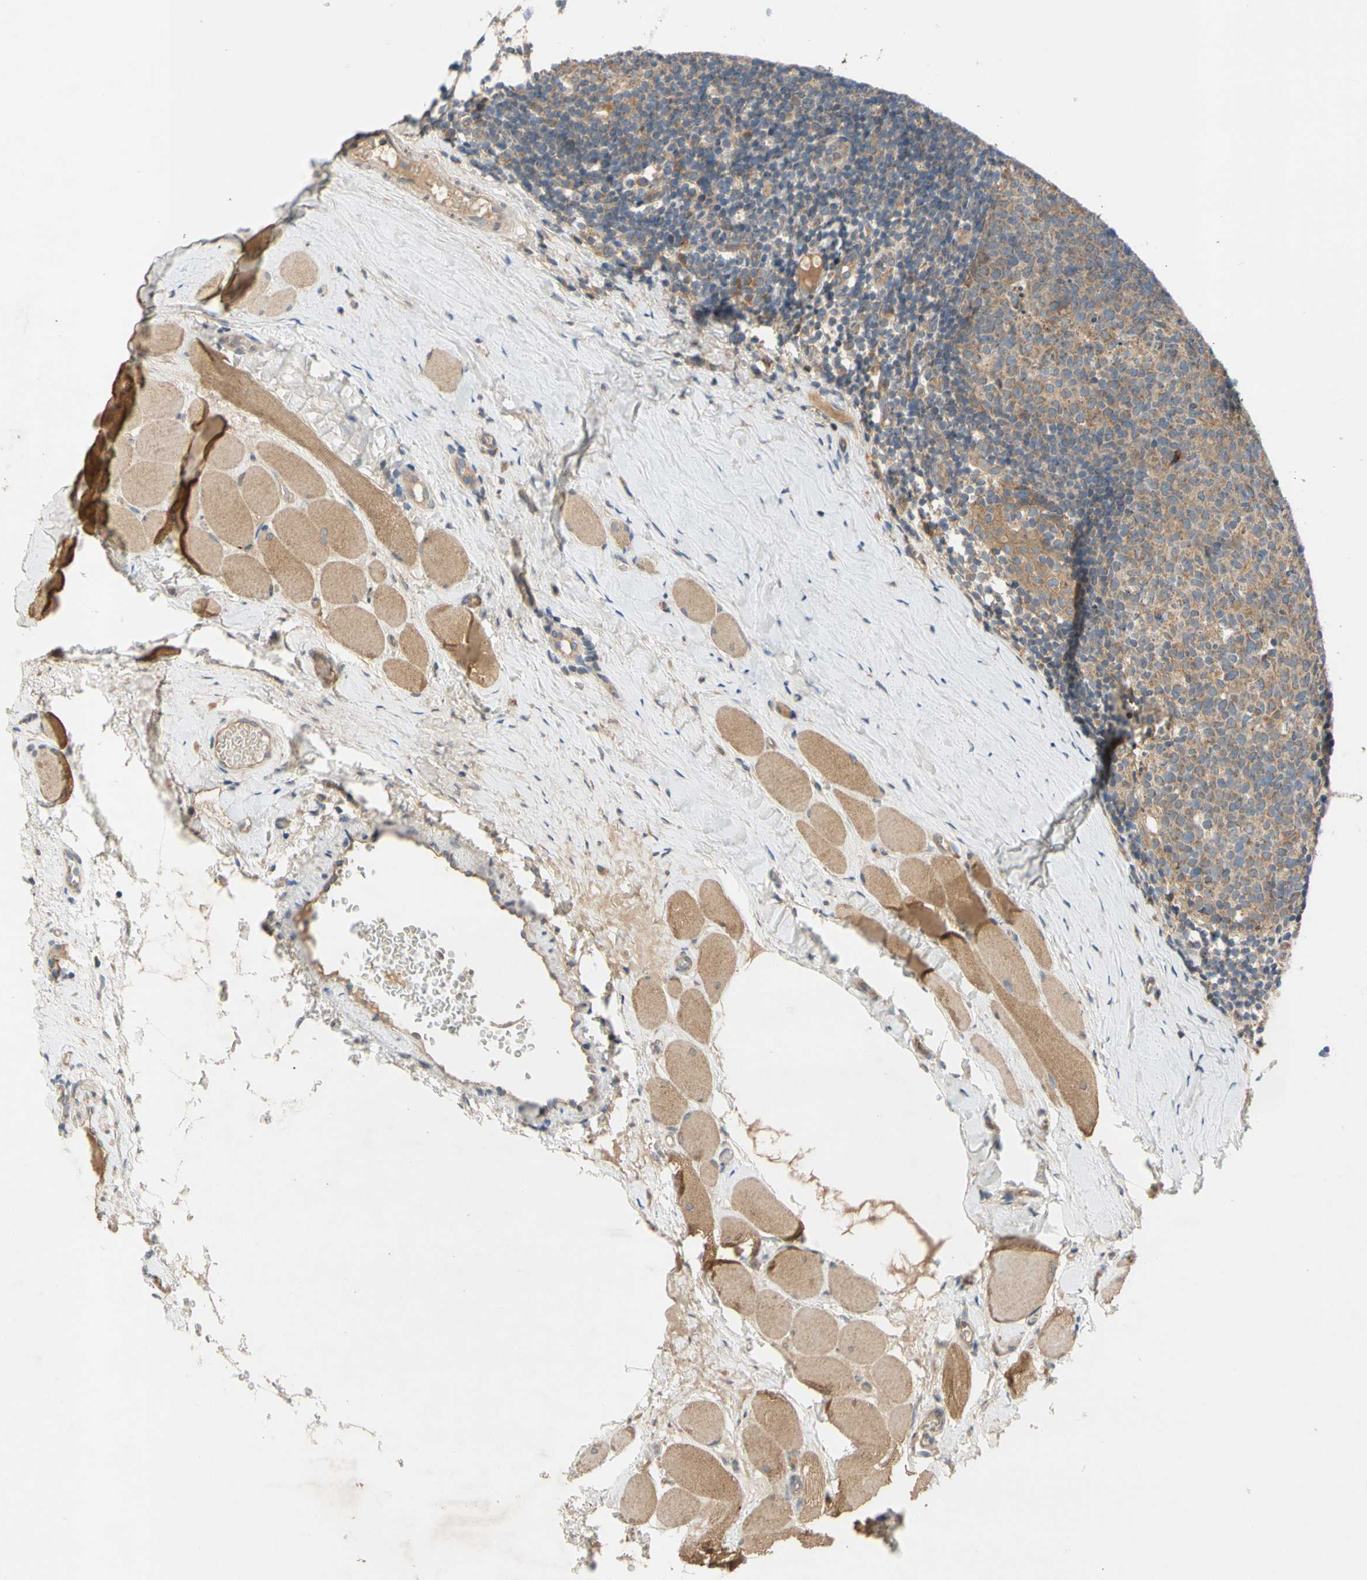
{"staining": {"intensity": "moderate", "quantity": ">75%", "location": "cytoplasmic/membranous"}, "tissue": "tonsil", "cell_type": "Germinal center cells", "image_type": "normal", "snomed": [{"axis": "morphology", "description": "Normal tissue, NOS"}, {"axis": "topography", "description": "Tonsil"}], "caption": "DAB (3,3'-diaminobenzidine) immunohistochemical staining of normal human tonsil shows moderate cytoplasmic/membranous protein expression in about >75% of germinal center cells.", "gene": "MBTPS2", "patient": {"sex": "female", "age": 19}}